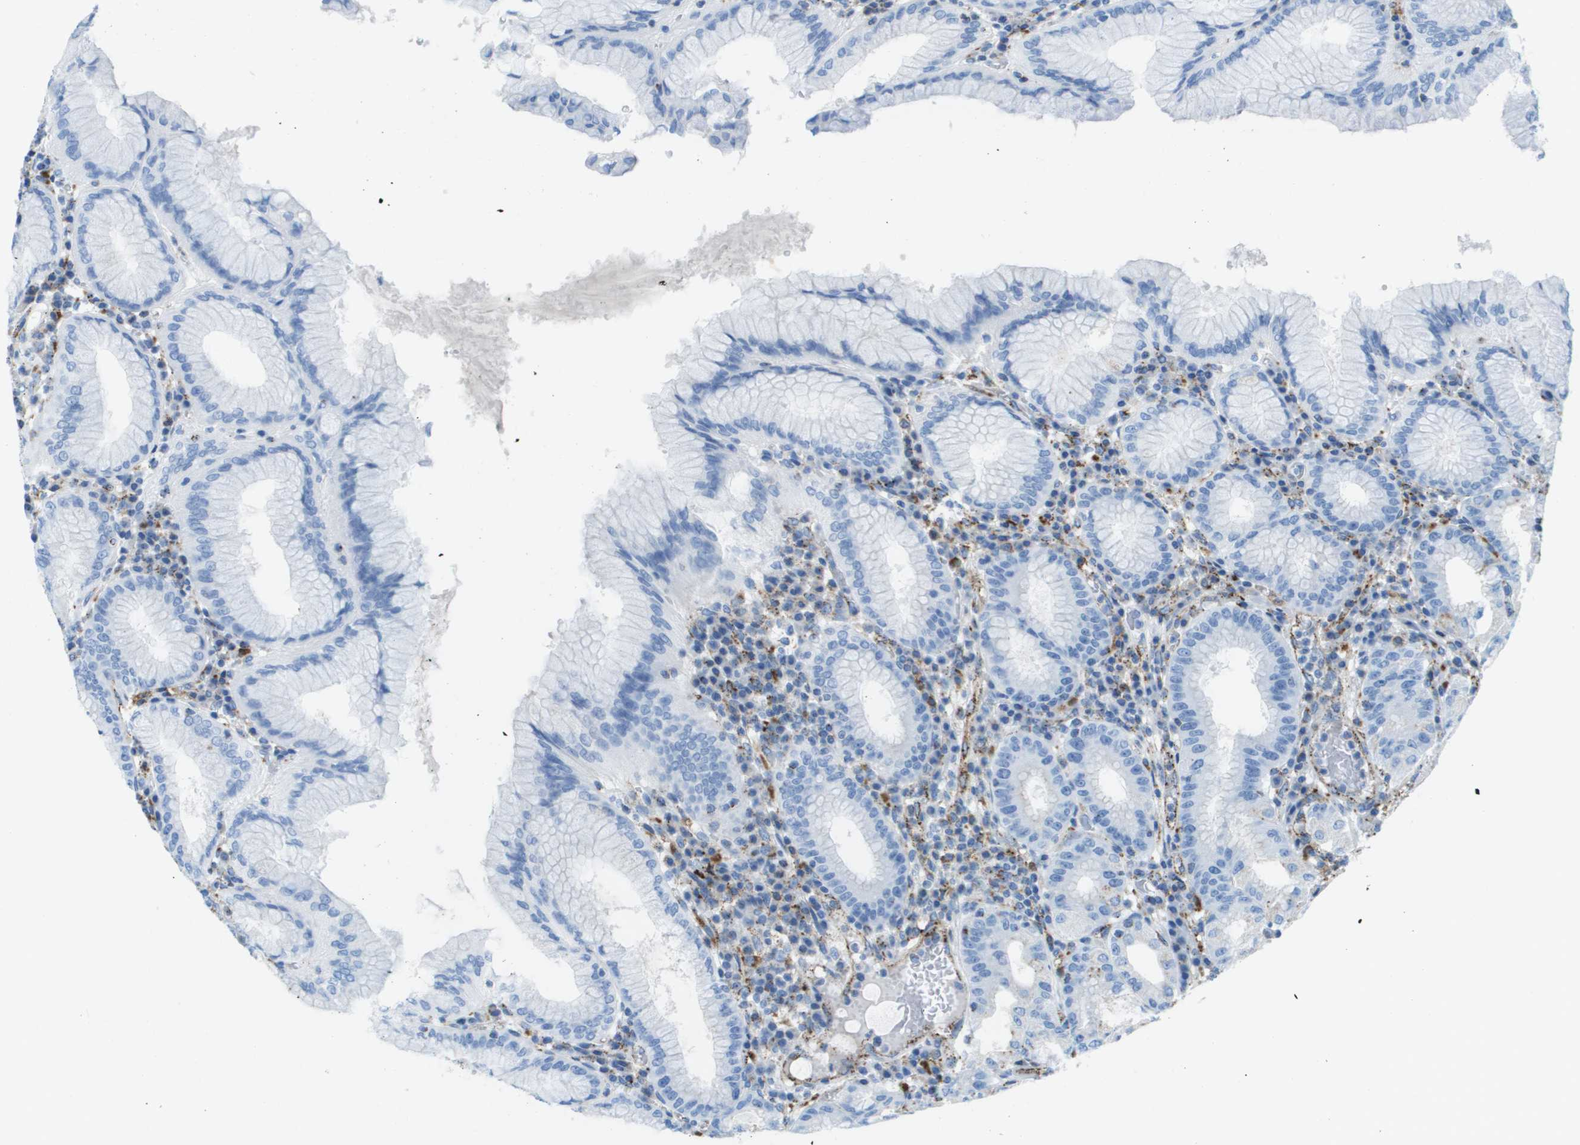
{"staining": {"intensity": "negative", "quantity": "none", "location": "none"}, "tissue": "stomach", "cell_type": "Glandular cells", "image_type": "normal", "snomed": [{"axis": "morphology", "description": "Normal tissue, NOS"}, {"axis": "topography", "description": "Stomach"}, {"axis": "topography", "description": "Stomach, lower"}], "caption": "An image of human stomach is negative for staining in glandular cells. (Brightfield microscopy of DAB (3,3'-diaminobenzidine) IHC at high magnification).", "gene": "PRCP", "patient": {"sex": "female", "age": 56}}